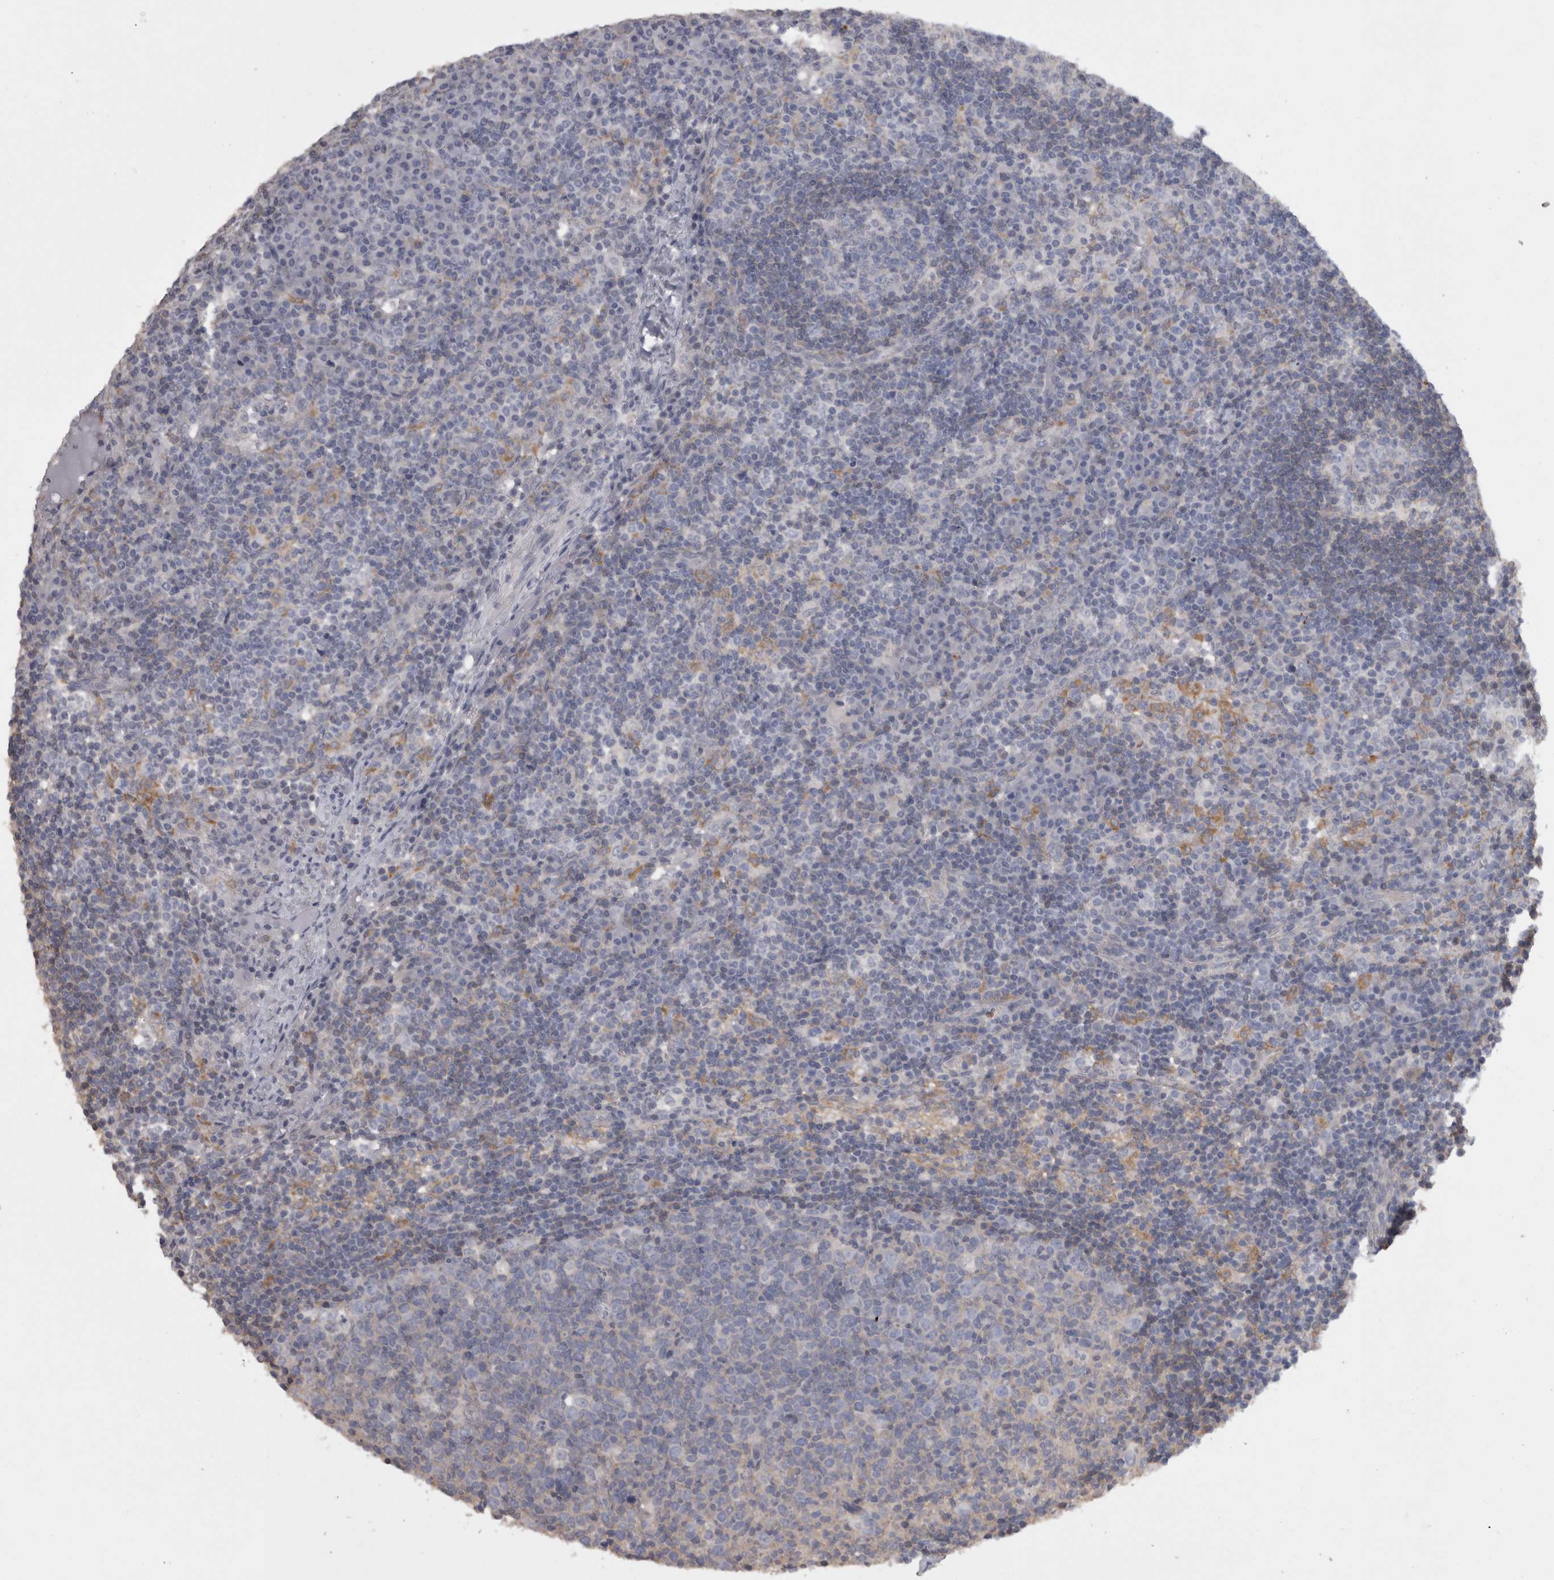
{"staining": {"intensity": "negative", "quantity": "none", "location": "none"}, "tissue": "lymph node", "cell_type": "Germinal center cells", "image_type": "normal", "snomed": [{"axis": "morphology", "description": "Normal tissue, NOS"}, {"axis": "morphology", "description": "Inflammation, NOS"}, {"axis": "topography", "description": "Lymph node"}], "caption": "High power microscopy micrograph of an immunohistochemistry photomicrograph of benign lymph node, revealing no significant staining in germinal center cells.", "gene": "CAMK2D", "patient": {"sex": "male", "age": 55}}